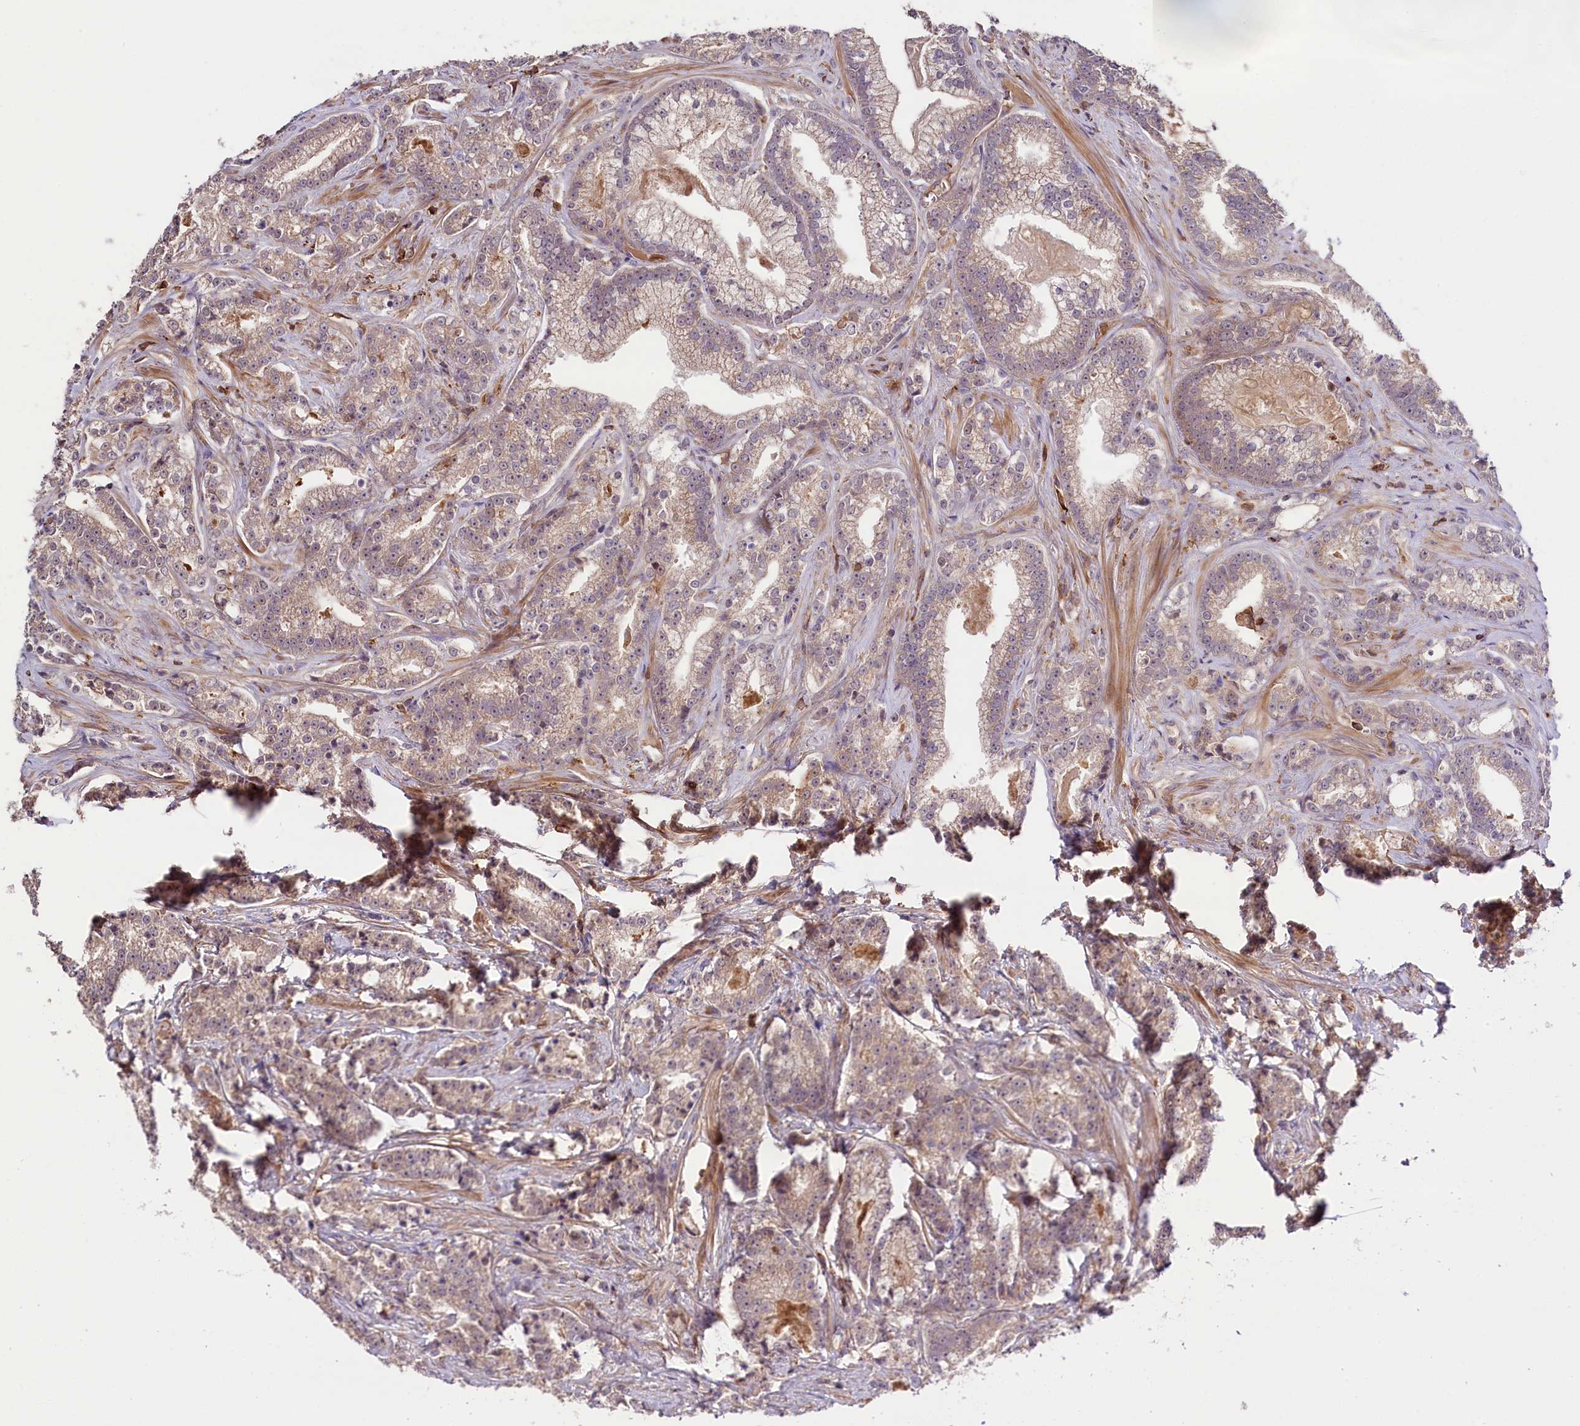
{"staining": {"intensity": "weak", "quantity": "<25%", "location": "cytoplasmic/membranous"}, "tissue": "prostate cancer", "cell_type": "Tumor cells", "image_type": "cancer", "snomed": [{"axis": "morphology", "description": "Adenocarcinoma, High grade"}, {"axis": "topography", "description": "Prostate"}], "caption": "The image shows no staining of tumor cells in prostate cancer.", "gene": "SKIDA1", "patient": {"sex": "male", "age": 67}}